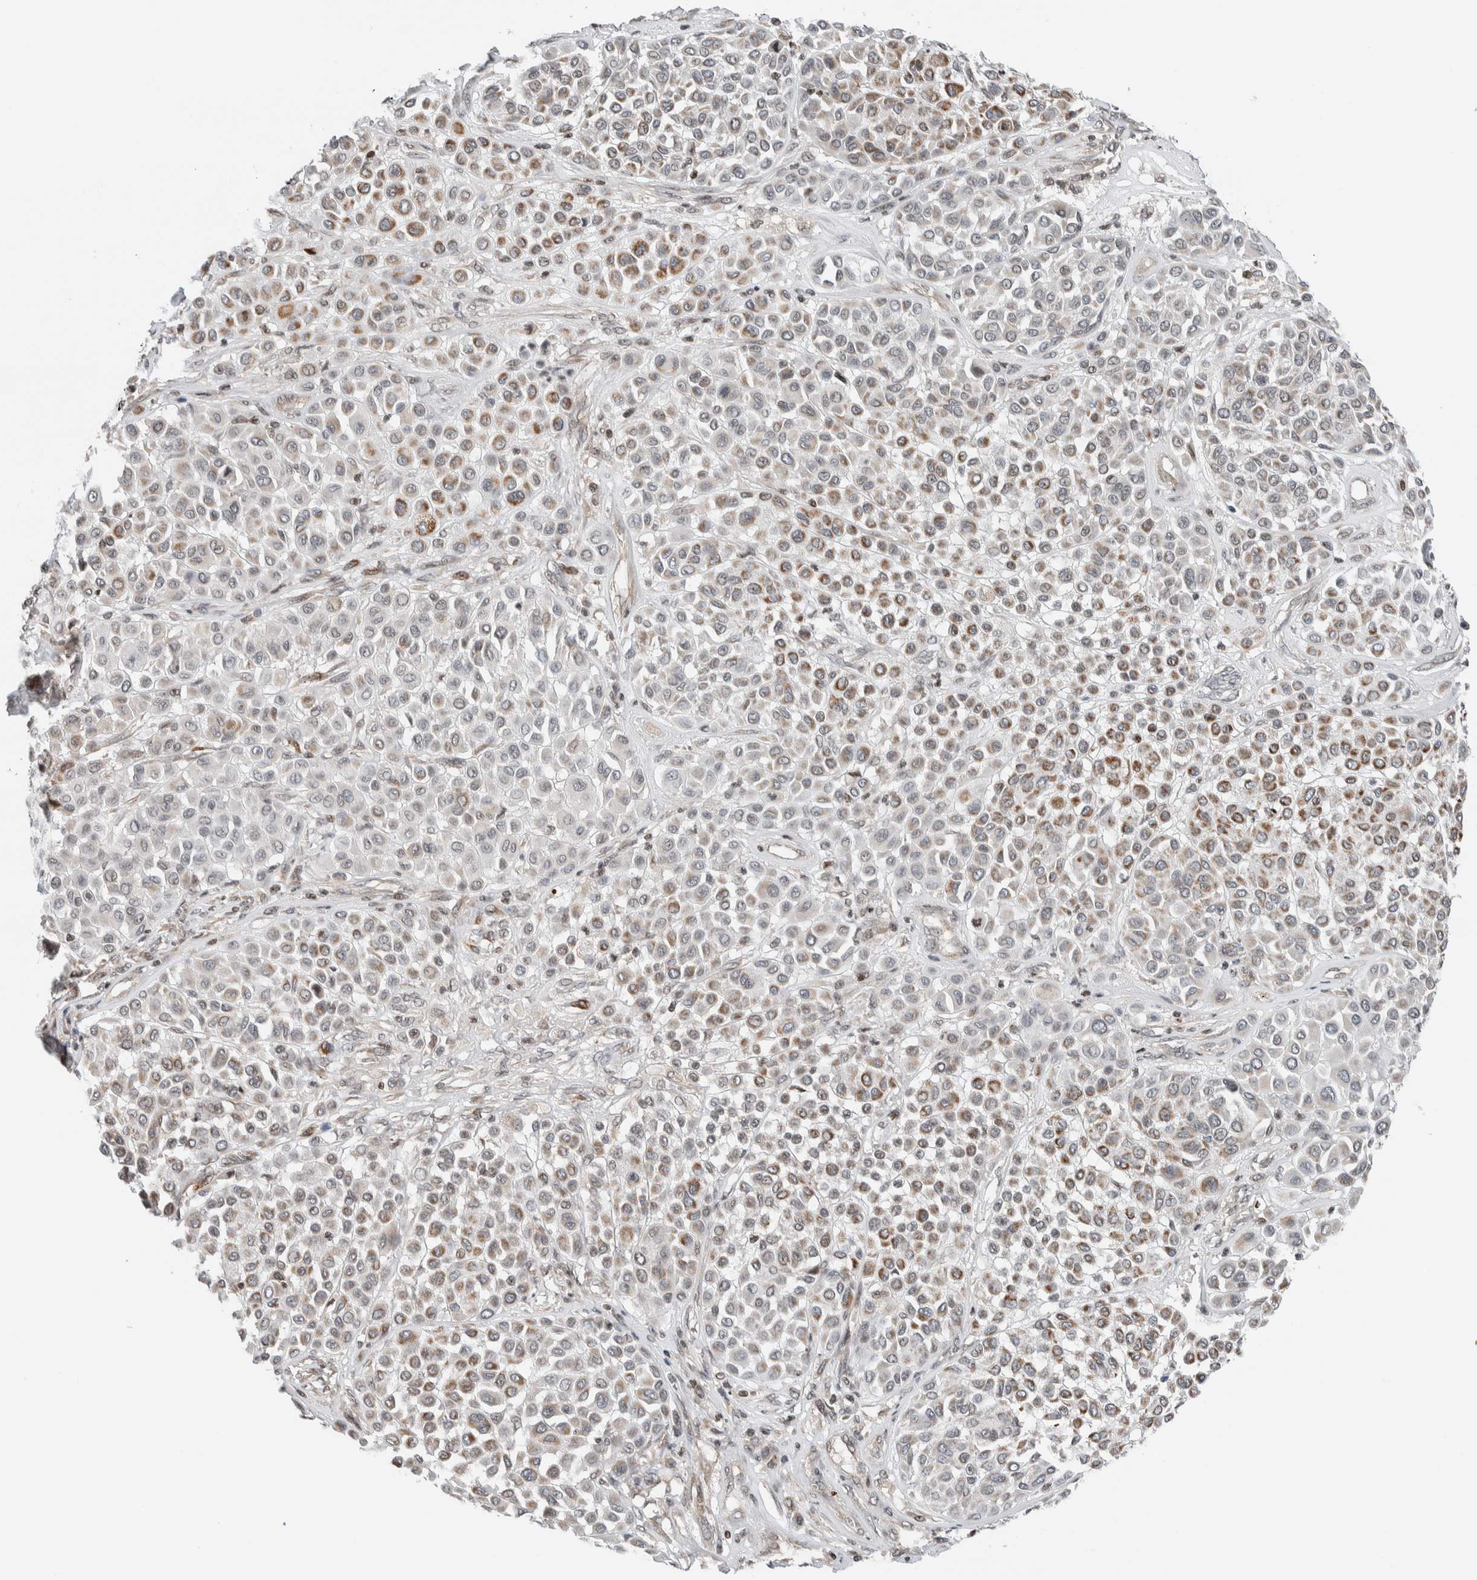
{"staining": {"intensity": "moderate", "quantity": "25%-75%", "location": "cytoplasmic/membranous"}, "tissue": "melanoma", "cell_type": "Tumor cells", "image_type": "cancer", "snomed": [{"axis": "morphology", "description": "Malignant melanoma, Metastatic site"}, {"axis": "topography", "description": "Soft tissue"}], "caption": "There is medium levels of moderate cytoplasmic/membranous positivity in tumor cells of melanoma, as demonstrated by immunohistochemical staining (brown color).", "gene": "NPLOC4", "patient": {"sex": "male", "age": 41}}